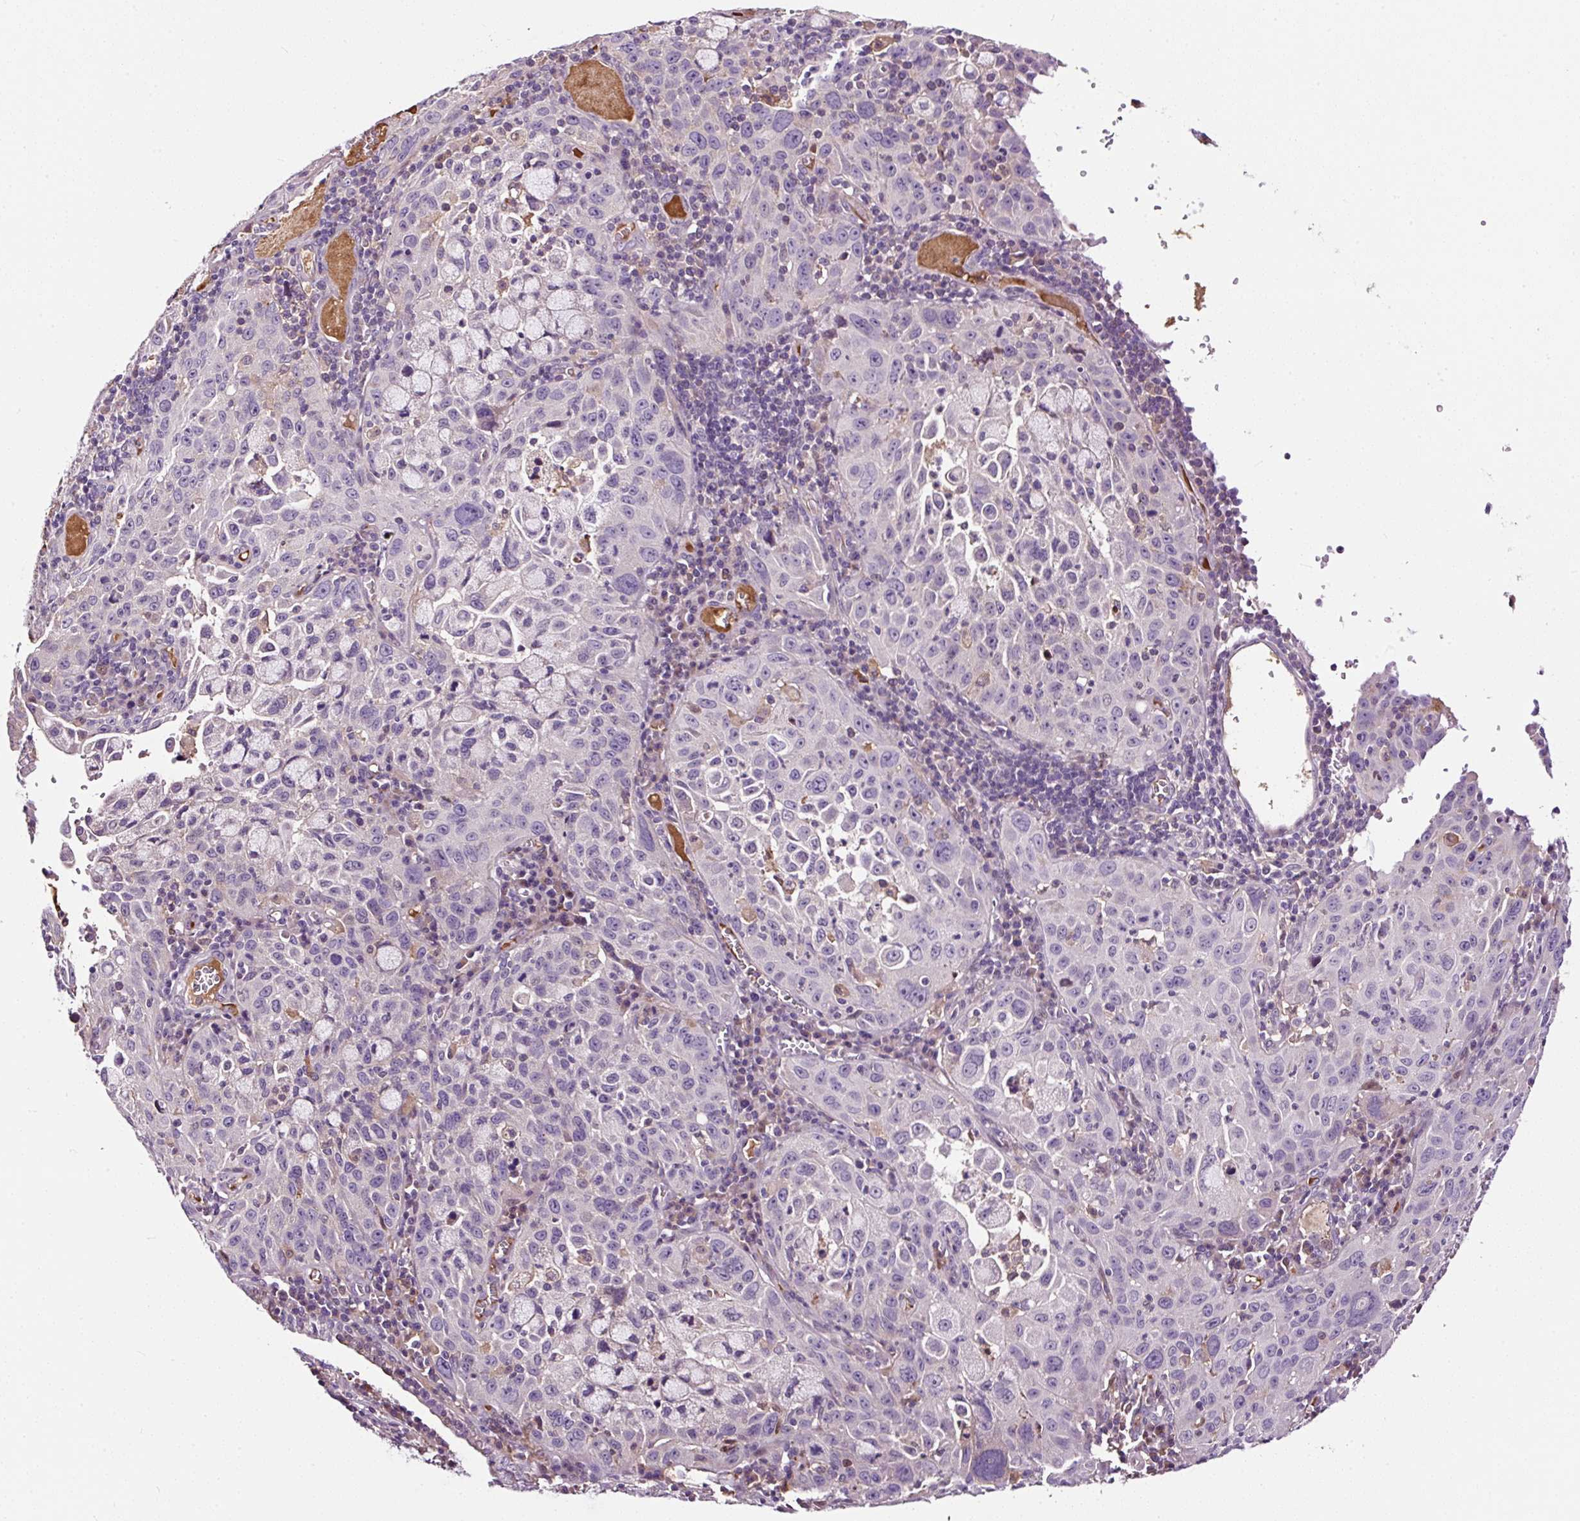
{"staining": {"intensity": "negative", "quantity": "none", "location": "none"}, "tissue": "cervical cancer", "cell_type": "Tumor cells", "image_type": "cancer", "snomed": [{"axis": "morphology", "description": "Squamous cell carcinoma, NOS"}, {"axis": "topography", "description": "Cervix"}], "caption": "DAB immunohistochemical staining of human cervical squamous cell carcinoma exhibits no significant positivity in tumor cells. (DAB IHC, high magnification).", "gene": "LRRC24", "patient": {"sex": "female", "age": 42}}